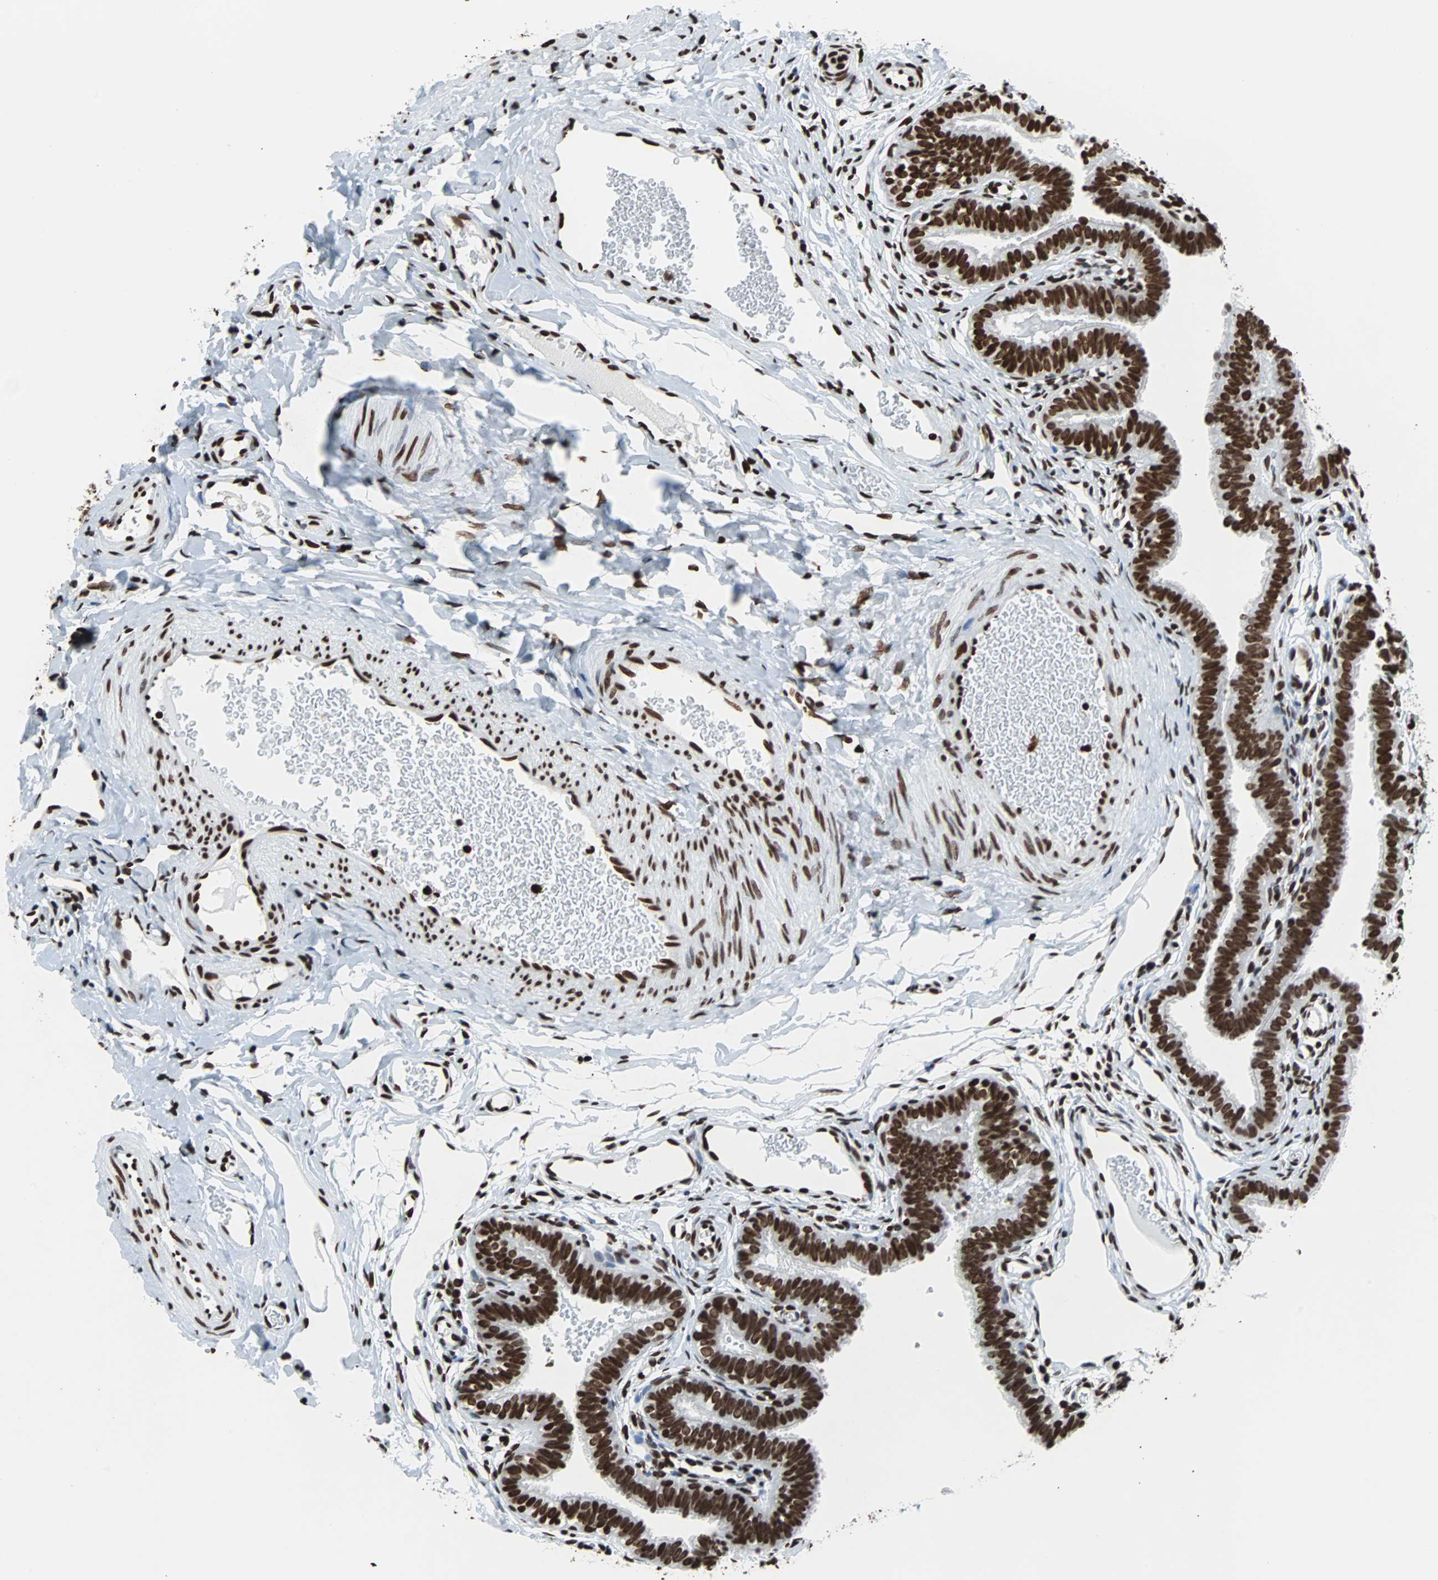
{"staining": {"intensity": "strong", "quantity": ">75%", "location": "nuclear"}, "tissue": "fallopian tube", "cell_type": "Glandular cells", "image_type": "normal", "snomed": [{"axis": "morphology", "description": "Normal tissue, NOS"}, {"axis": "topography", "description": "Fallopian tube"}, {"axis": "topography", "description": "Placenta"}], "caption": "IHC (DAB (3,3'-diaminobenzidine)) staining of unremarkable human fallopian tube exhibits strong nuclear protein staining in approximately >75% of glandular cells.", "gene": "H2BC18", "patient": {"sex": "female", "age": 34}}